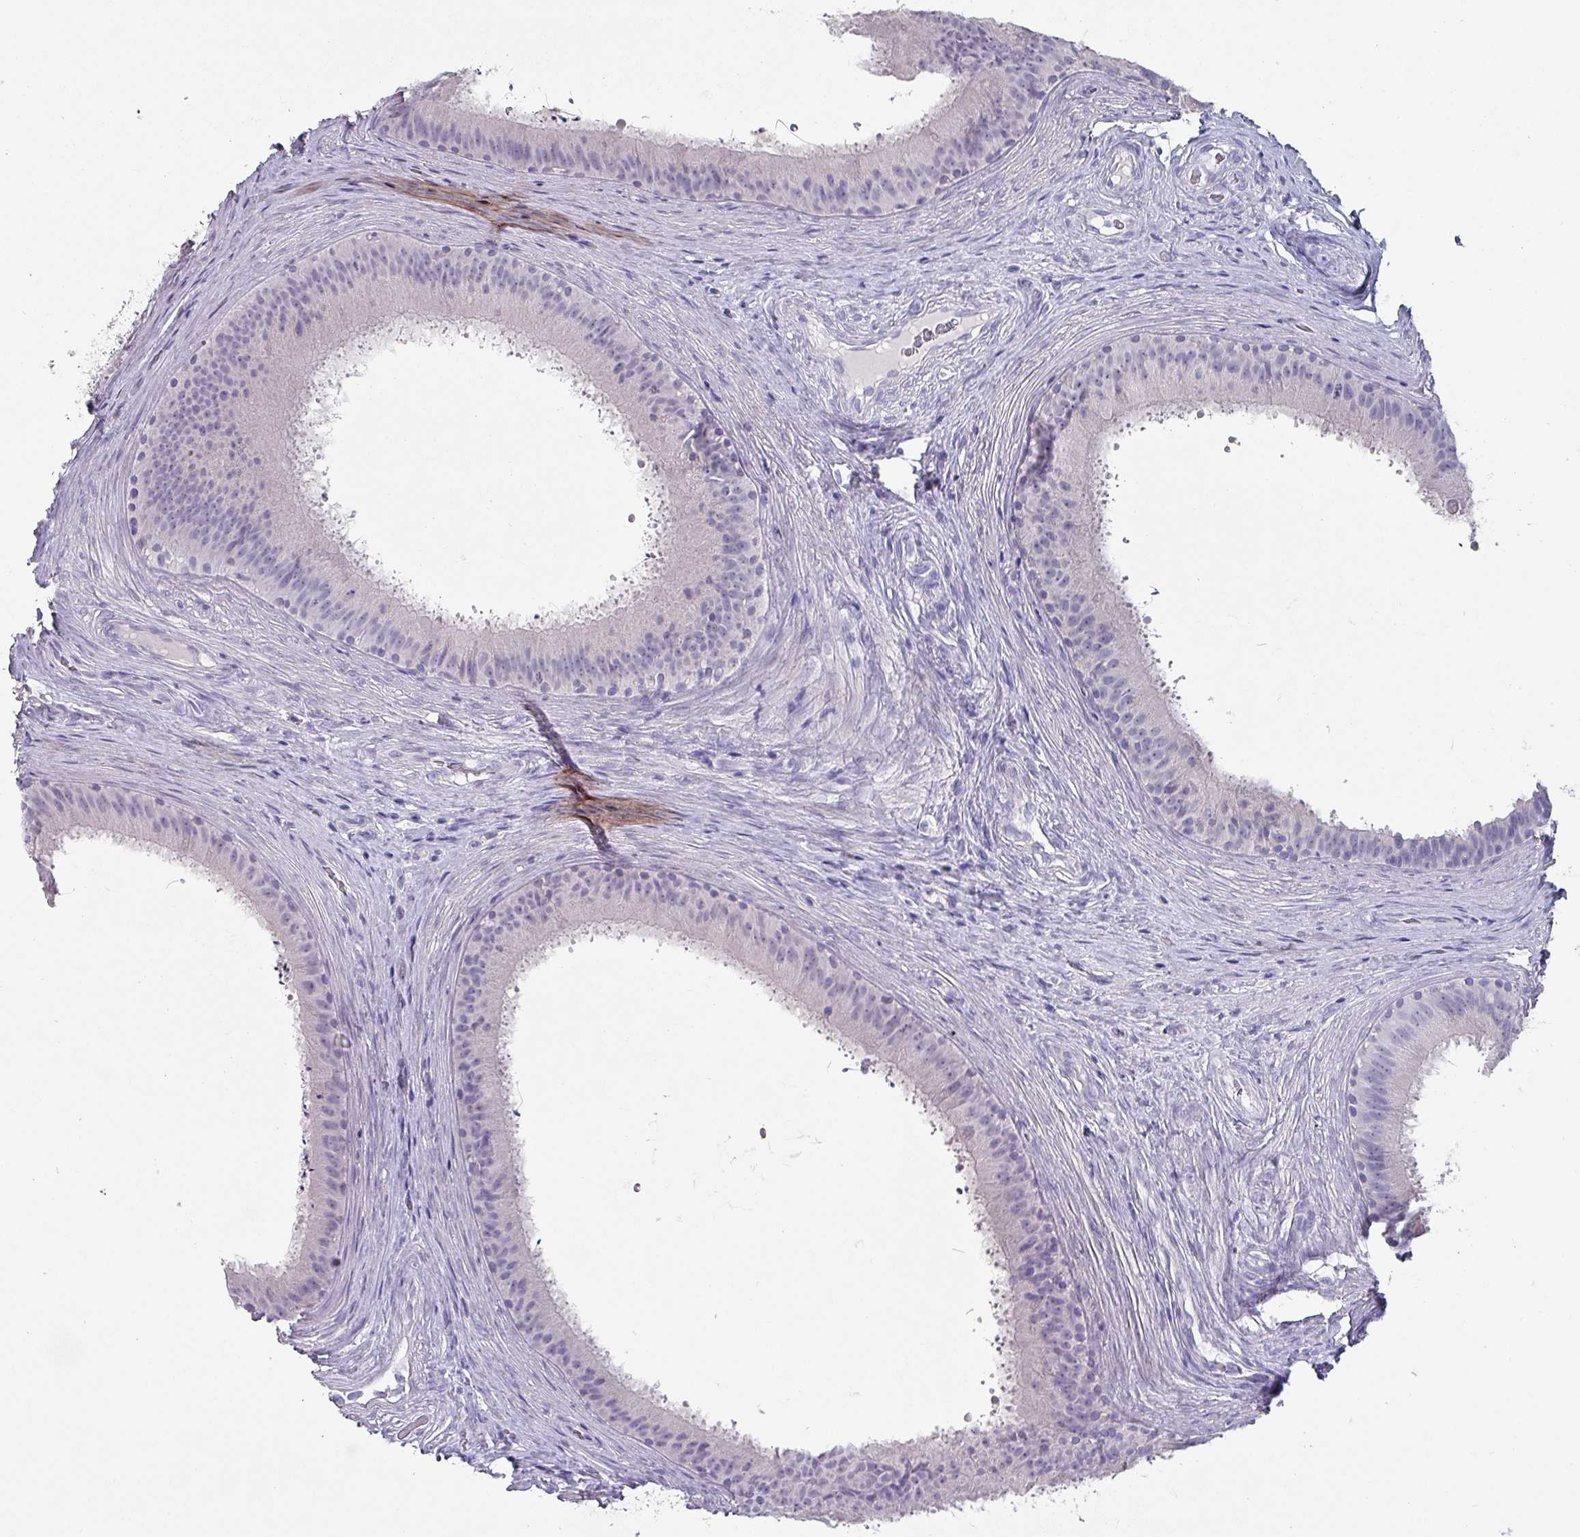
{"staining": {"intensity": "negative", "quantity": "none", "location": "none"}, "tissue": "epididymis", "cell_type": "Glandular cells", "image_type": "normal", "snomed": [{"axis": "morphology", "description": "Normal tissue, NOS"}, {"axis": "topography", "description": "Testis"}, {"axis": "topography", "description": "Epididymis"}], "caption": "Protein analysis of unremarkable epididymis displays no significant staining in glandular cells. (DAB (3,3'-diaminobenzidine) immunohistochemistry (IHC) visualized using brightfield microscopy, high magnification).", "gene": "INS", "patient": {"sex": "male", "age": 41}}